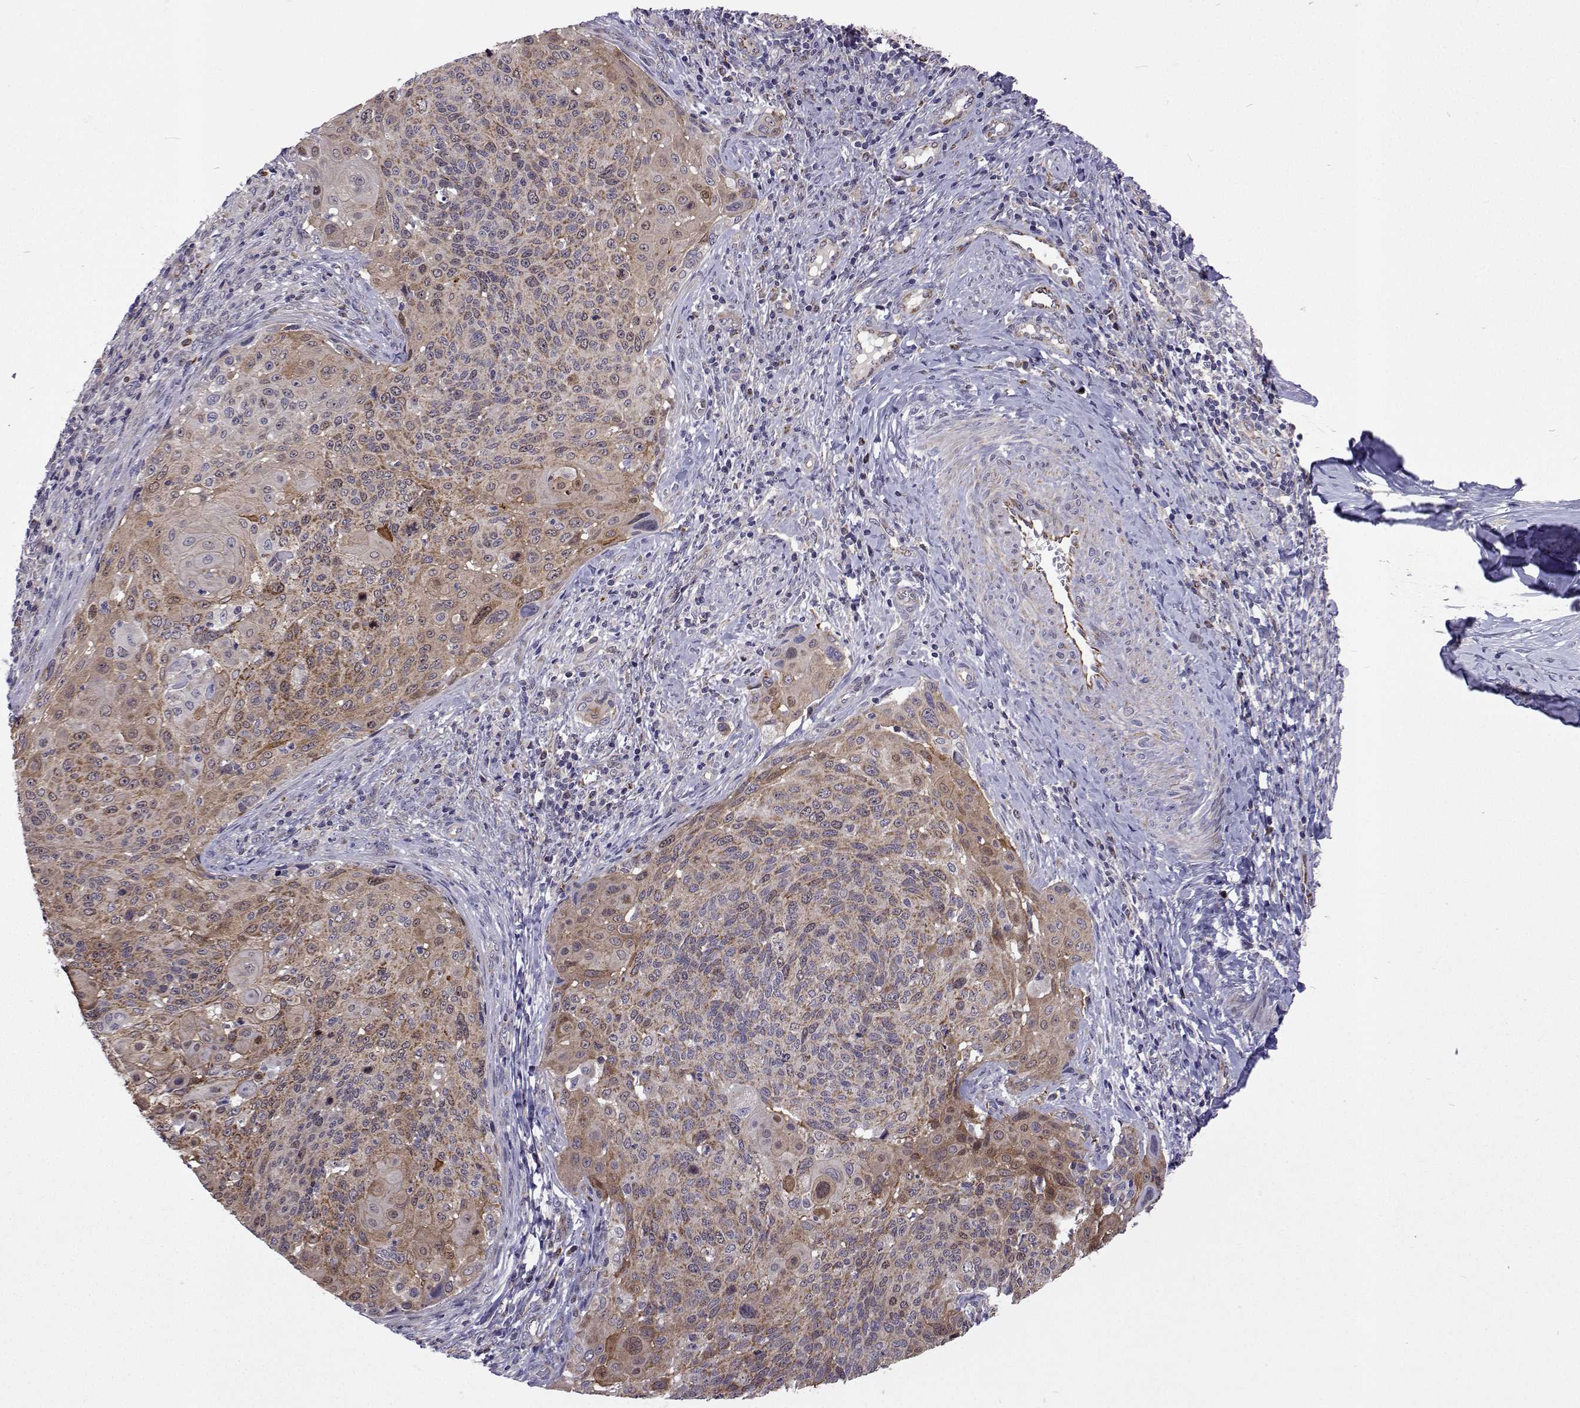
{"staining": {"intensity": "moderate", "quantity": "<25%", "location": "cytoplasmic/membranous,nuclear"}, "tissue": "cervical cancer", "cell_type": "Tumor cells", "image_type": "cancer", "snomed": [{"axis": "morphology", "description": "Squamous cell carcinoma, NOS"}, {"axis": "topography", "description": "Cervix"}], "caption": "This photomicrograph displays cervical cancer stained with immunohistochemistry to label a protein in brown. The cytoplasmic/membranous and nuclear of tumor cells show moderate positivity for the protein. Nuclei are counter-stained blue.", "gene": "DHTKD1", "patient": {"sex": "female", "age": 49}}